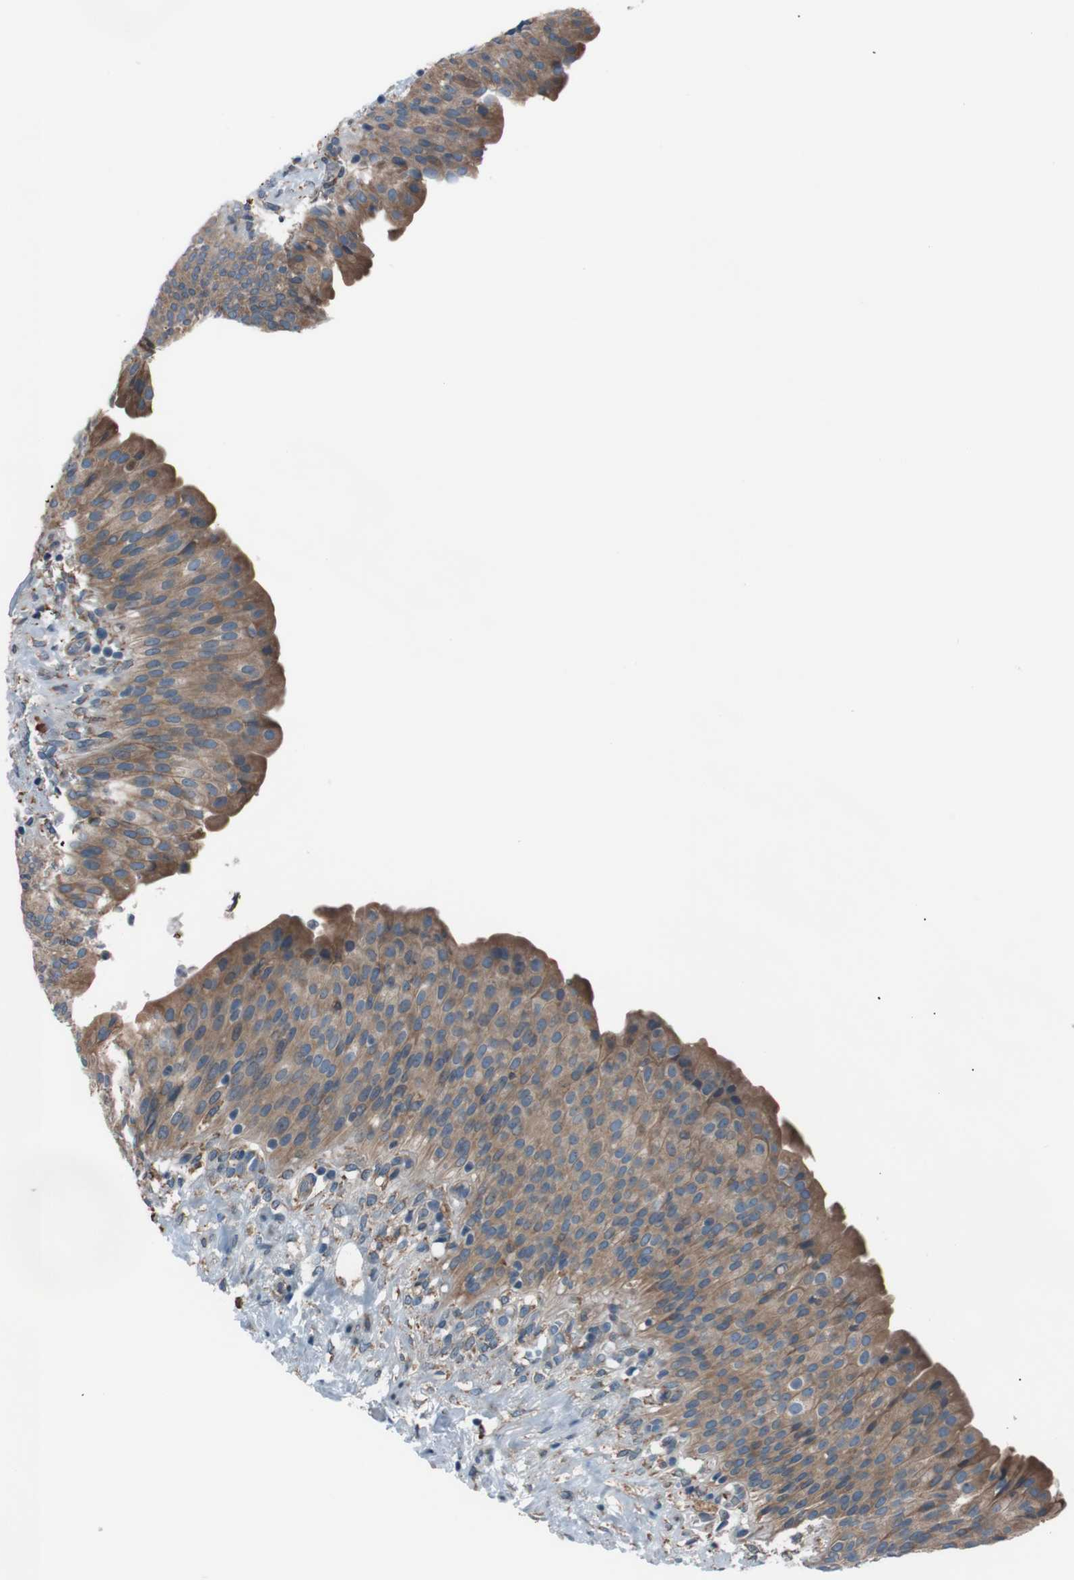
{"staining": {"intensity": "moderate", "quantity": ">75%", "location": "cytoplasmic/membranous"}, "tissue": "urinary bladder", "cell_type": "Urothelial cells", "image_type": "normal", "snomed": [{"axis": "morphology", "description": "Normal tissue, NOS"}, {"axis": "topography", "description": "Urinary bladder"}], "caption": "Immunohistochemistry (IHC) image of unremarkable urinary bladder: urinary bladder stained using immunohistochemistry displays medium levels of moderate protein expression localized specifically in the cytoplasmic/membranous of urothelial cells, appearing as a cytoplasmic/membranous brown color.", "gene": "SIGMAR1", "patient": {"sex": "female", "age": 79}}